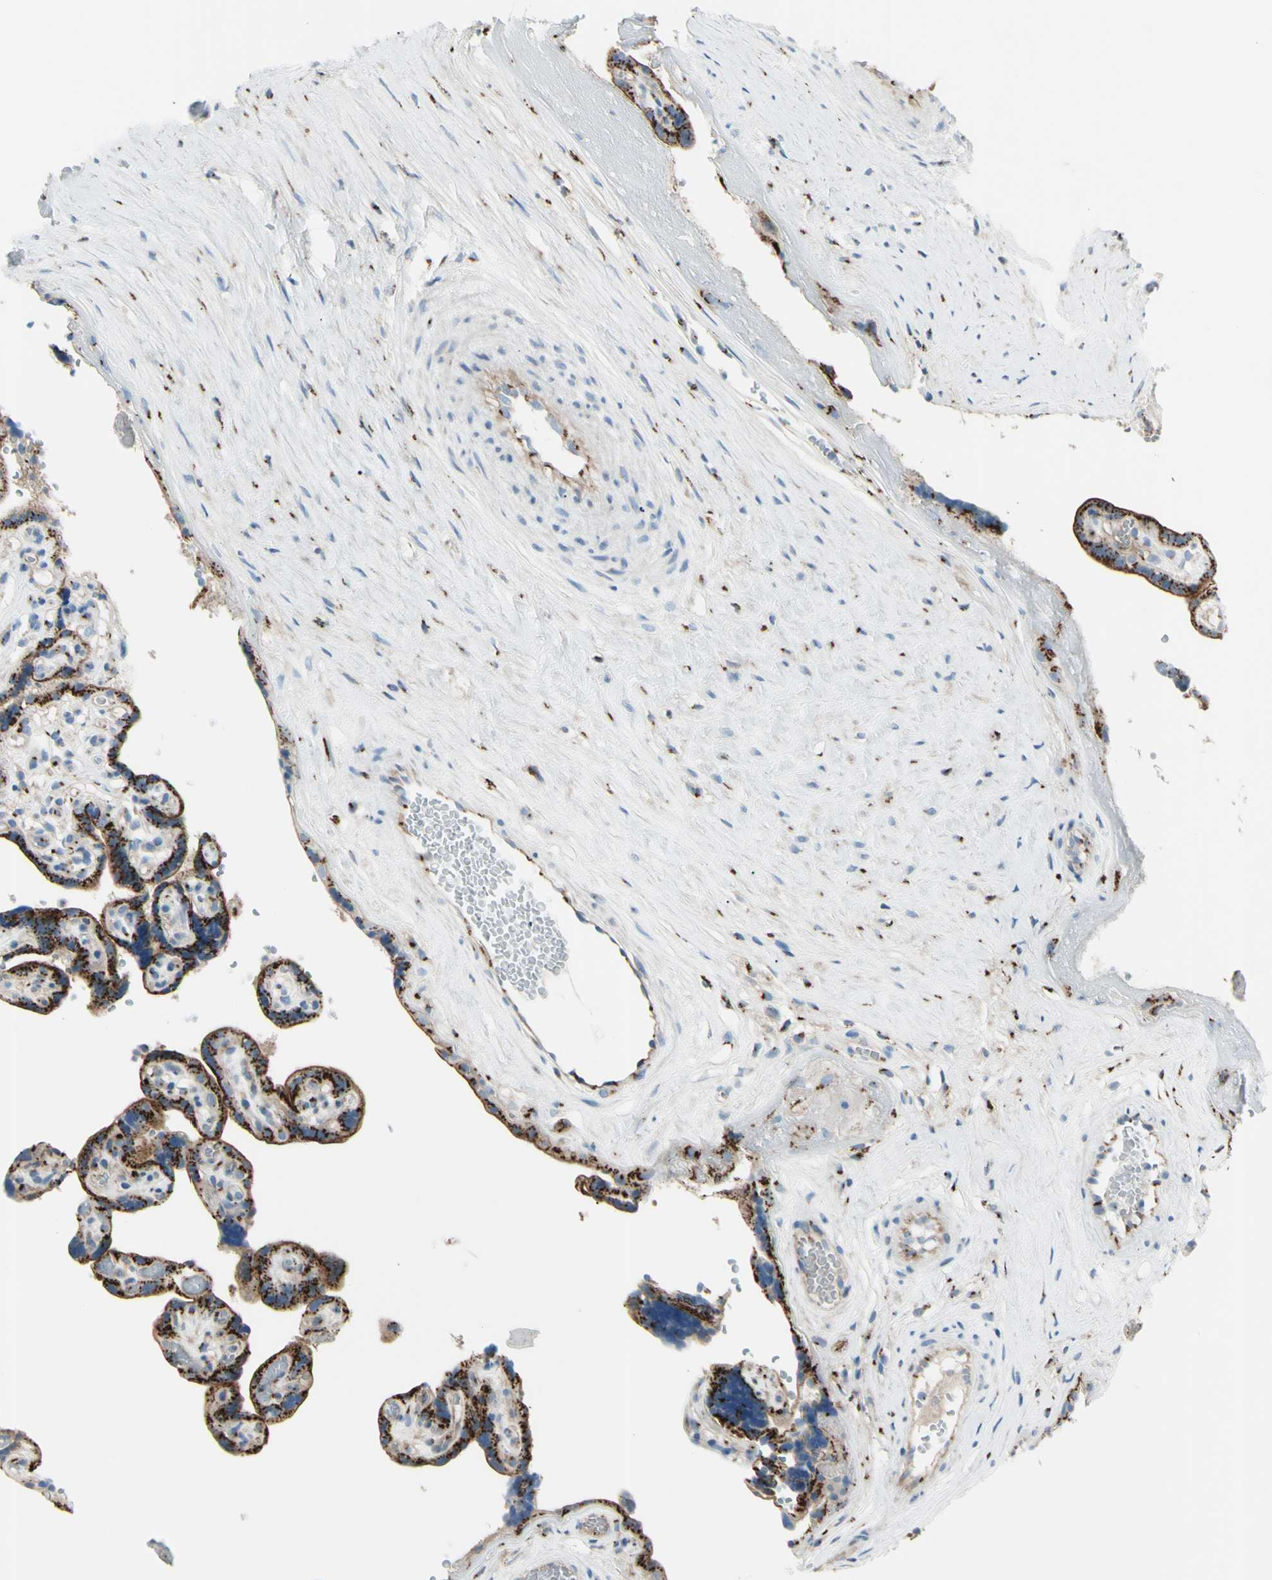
{"staining": {"intensity": "strong", "quantity": ">75%", "location": "cytoplasmic/membranous"}, "tissue": "placenta", "cell_type": "Decidual cells", "image_type": "normal", "snomed": [{"axis": "morphology", "description": "Normal tissue, NOS"}, {"axis": "topography", "description": "Placenta"}], "caption": "Immunohistochemical staining of normal placenta demonstrates high levels of strong cytoplasmic/membranous expression in about >75% of decidual cells. The staining was performed using DAB, with brown indicating positive protein expression. Nuclei are stained blue with hematoxylin.", "gene": "B4GALT1", "patient": {"sex": "female", "age": 30}}